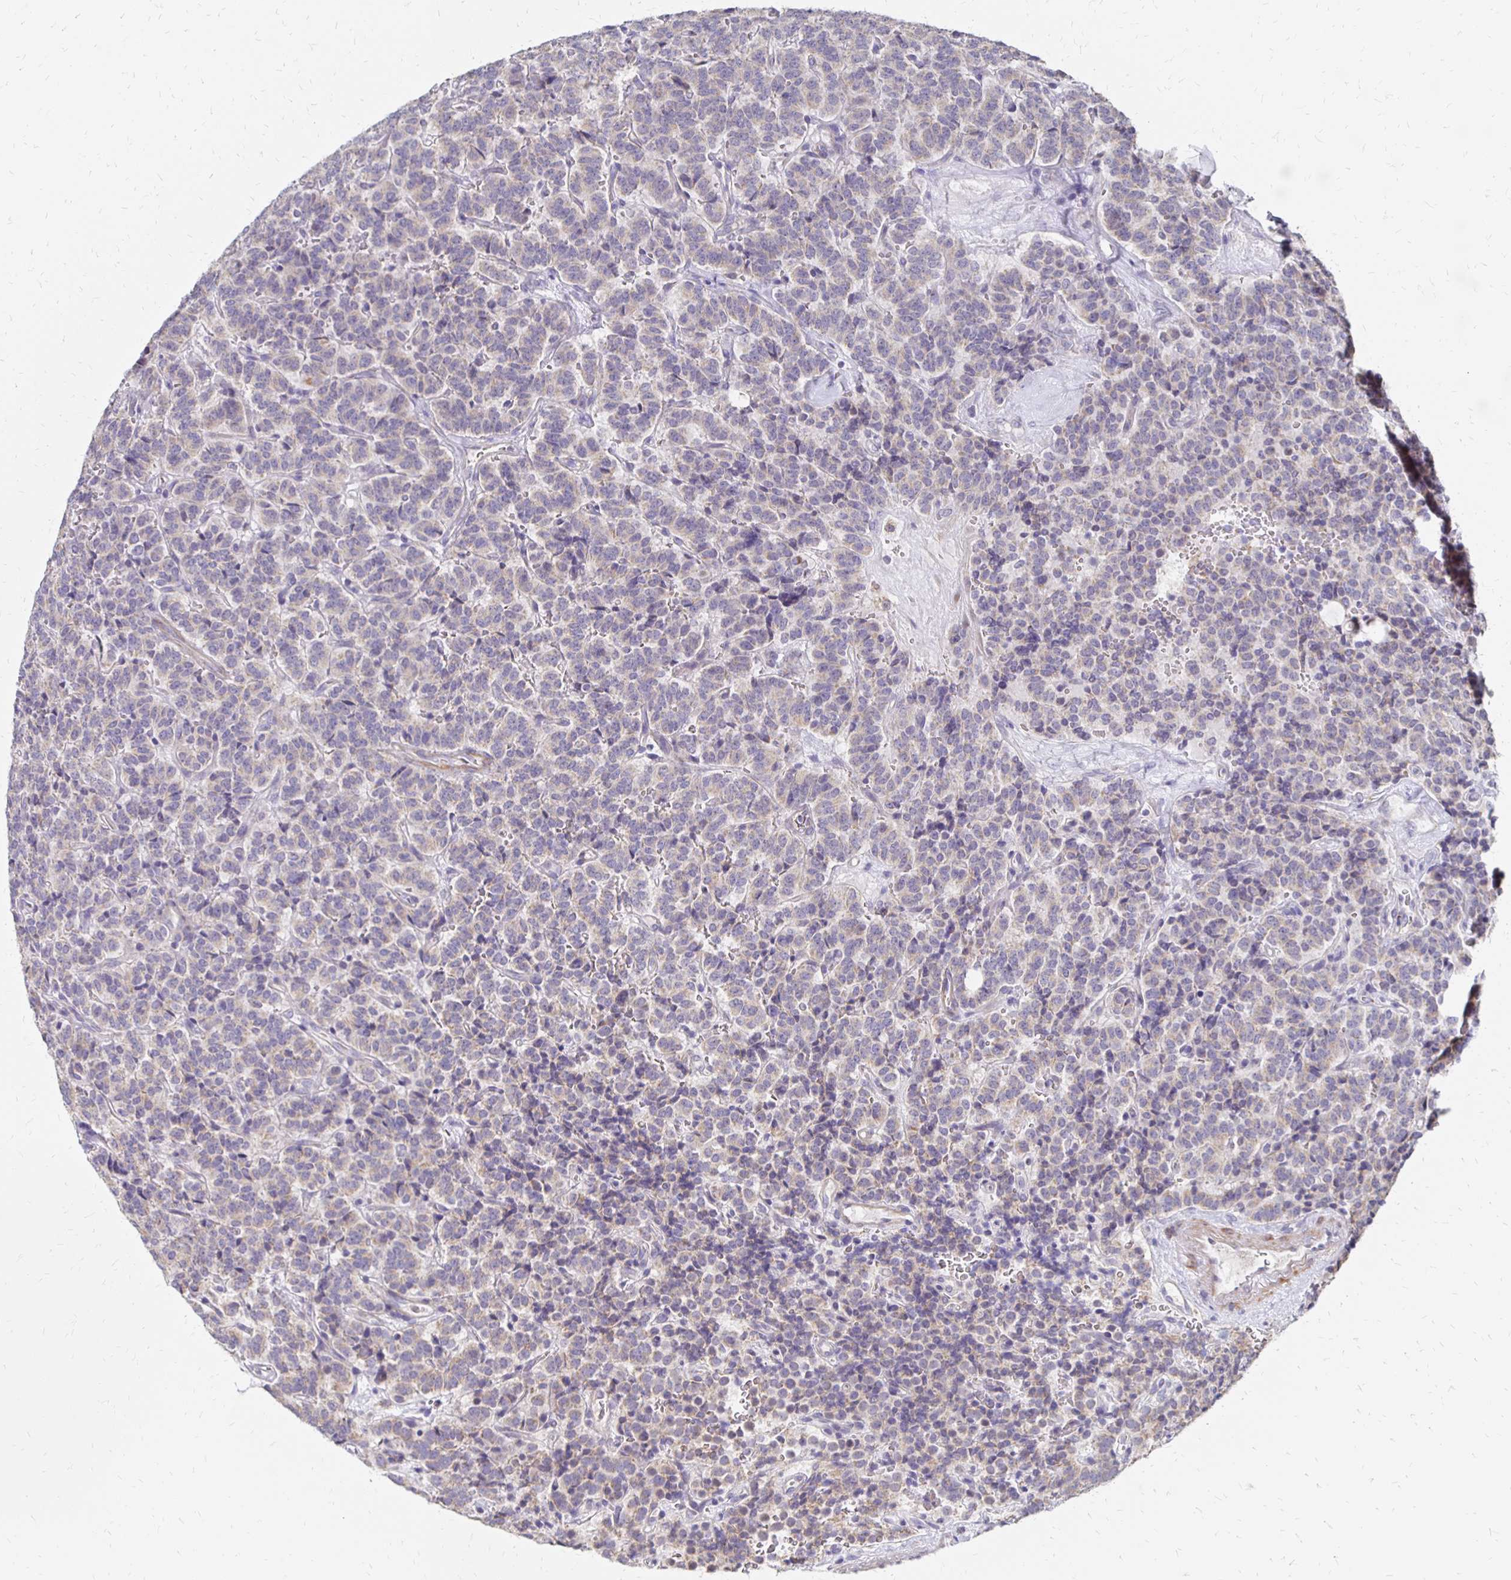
{"staining": {"intensity": "weak", "quantity": "<25%", "location": "cytoplasmic/membranous"}, "tissue": "carcinoid", "cell_type": "Tumor cells", "image_type": "cancer", "snomed": [{"axis": "morphology", "description": "Carcinoid, malignant, NOS"}, {"axis": "topography", "description": "Pancreas"}], "caption": "Tumor cells show no significant positivity in malignant carcinoid.", "gene": "ATOSB", "patient": {"sex": "male", "age": 36}}